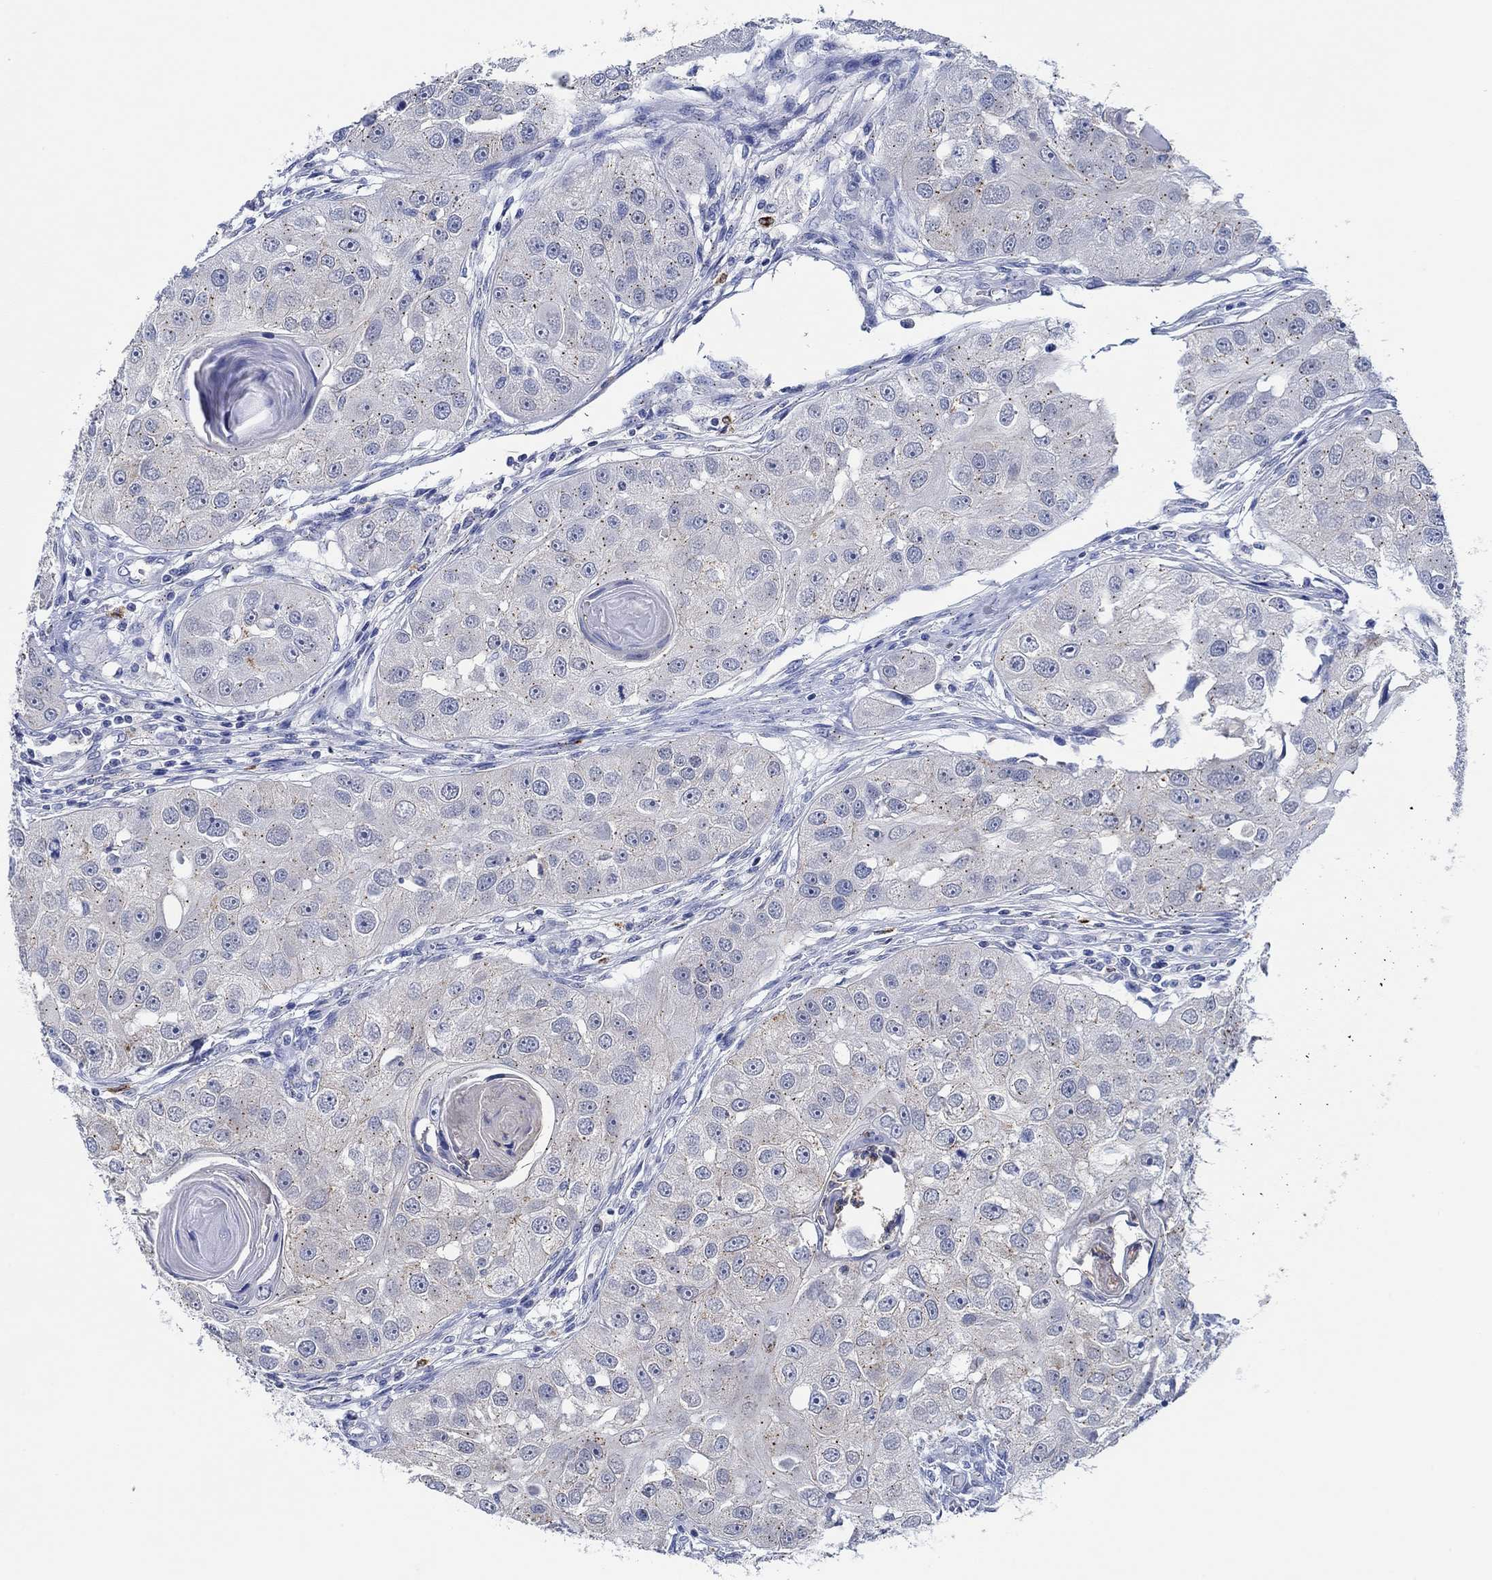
{"staining": {"intensity": "moderate", "quantity": "<25%", "location": "cytoplasmic/membranous"}, "tissue": "head and neck cancer", "cell_type": "Tumor cells", "image_type": "cancer", "snomed": [{"axis": "morphology", "description": "Normal tissue, NOS"}, {"axis": "morphology", "description": "Squamous cell carcinoma, NOS"}, {"axis": "topography", "description": "Skeletal muscle"}, {"axis": "topography", "description": "Head-Neck"}], "caption": "This micrograph demonstrates immunohistochemistry (IHC) staining of human head and neck cancer (squamous cell carcinoma), with low moderate cytoplasmic/membranous staining in approximately <25% of tumor cells.", "gene": "CPM", "patient": {"sex": "male", "age": 51}}